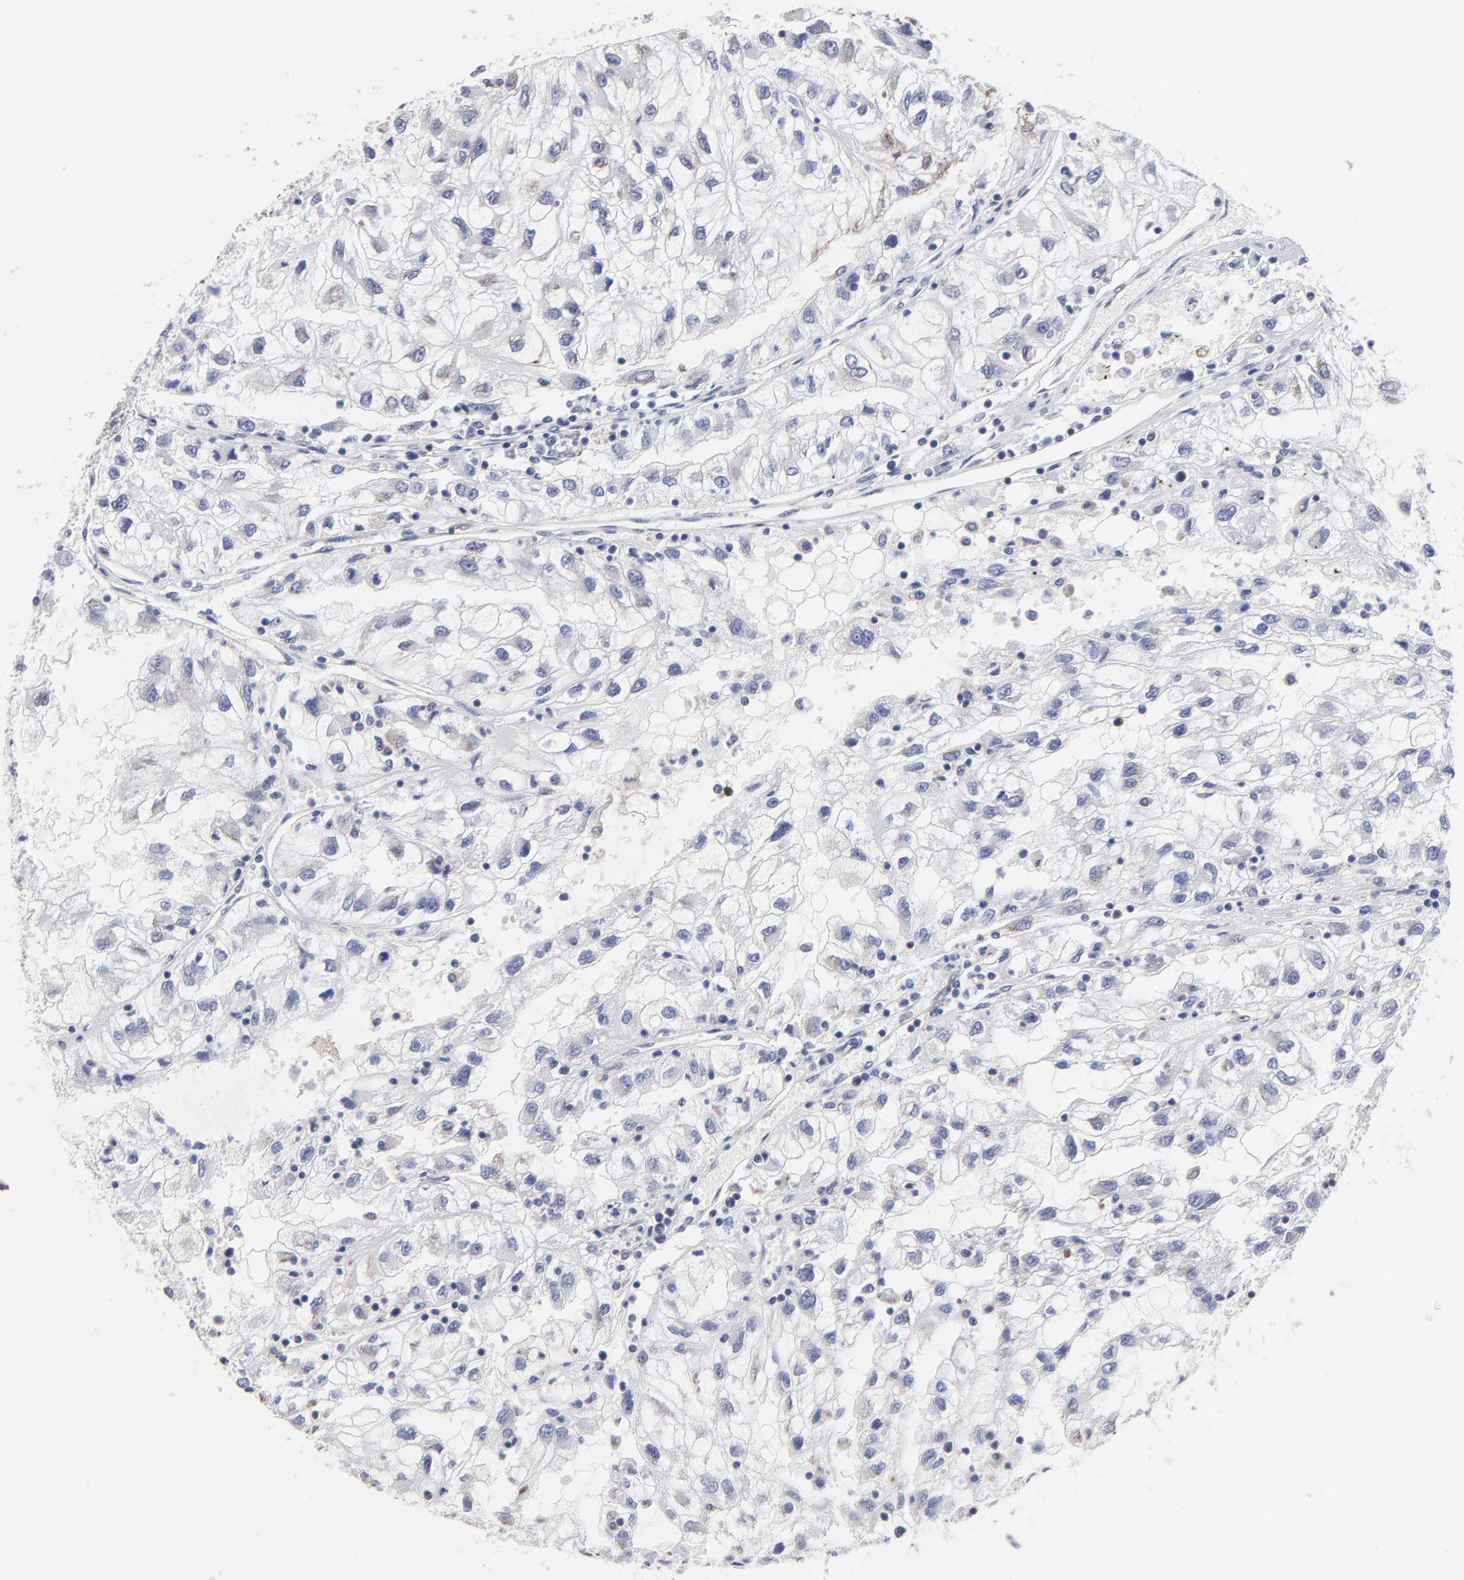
{"staining": {"intensity": "negative", "quantity": "none", "location": "none"}, "tissue": "renal cancer", "cell_type": "Tumor cells", "image_type": "cancer", "snomed": [{"axis": "morphology", "description": "Normal tissue, NOS"}, {"axis": "morphology", "description": "Adenocarcinoma, NOS"}, {"axis": "topography", "description": "Kidney"}], "caption": "Immunohistochemical staining of renal cancer (adenocarcinoma) demonstrates no significant positivity in tumor cells.", "gene": "CCT2", "patient": {"sex": "male", "age": 71}}